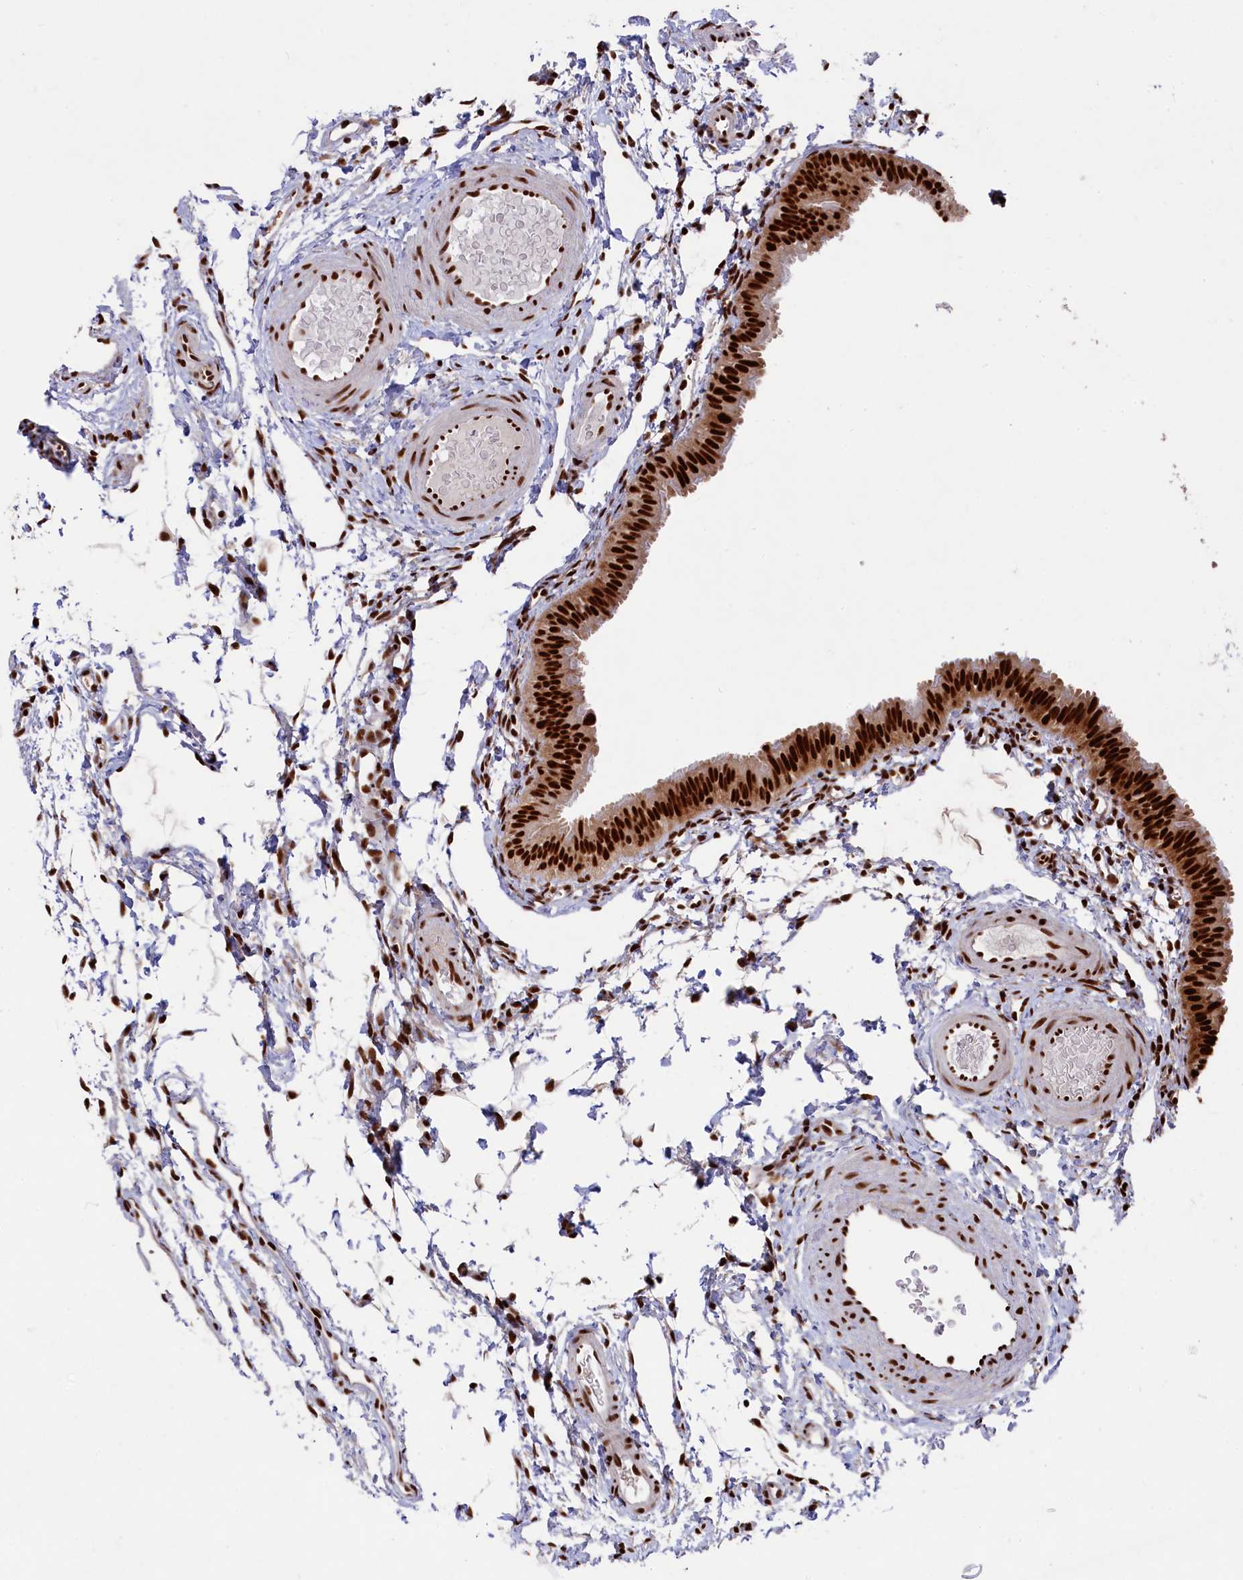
{"staining": {"intensity": "strong", "quantity": ">75%", "location": "nuclear"}, "tissue": "fallopian tube", "cell_type": "Glandular cells", "image_type": "normal", "snomed": [{"axis": "morphology", "description": "Normal tissue, NOS"}, {"axis": "topography", "description": "Fallopian tube"}], "caption": "Immunohistochemical staining of benign fallopian tube demonstrates >75% levels of strong nuclear protein positivity in about >75% of glandular cells. (brown staining indicates protein expression, while blue staining denotes nuclei).", "gene": "PRPF31", "patient": {"sex": "female", "age": 35}}